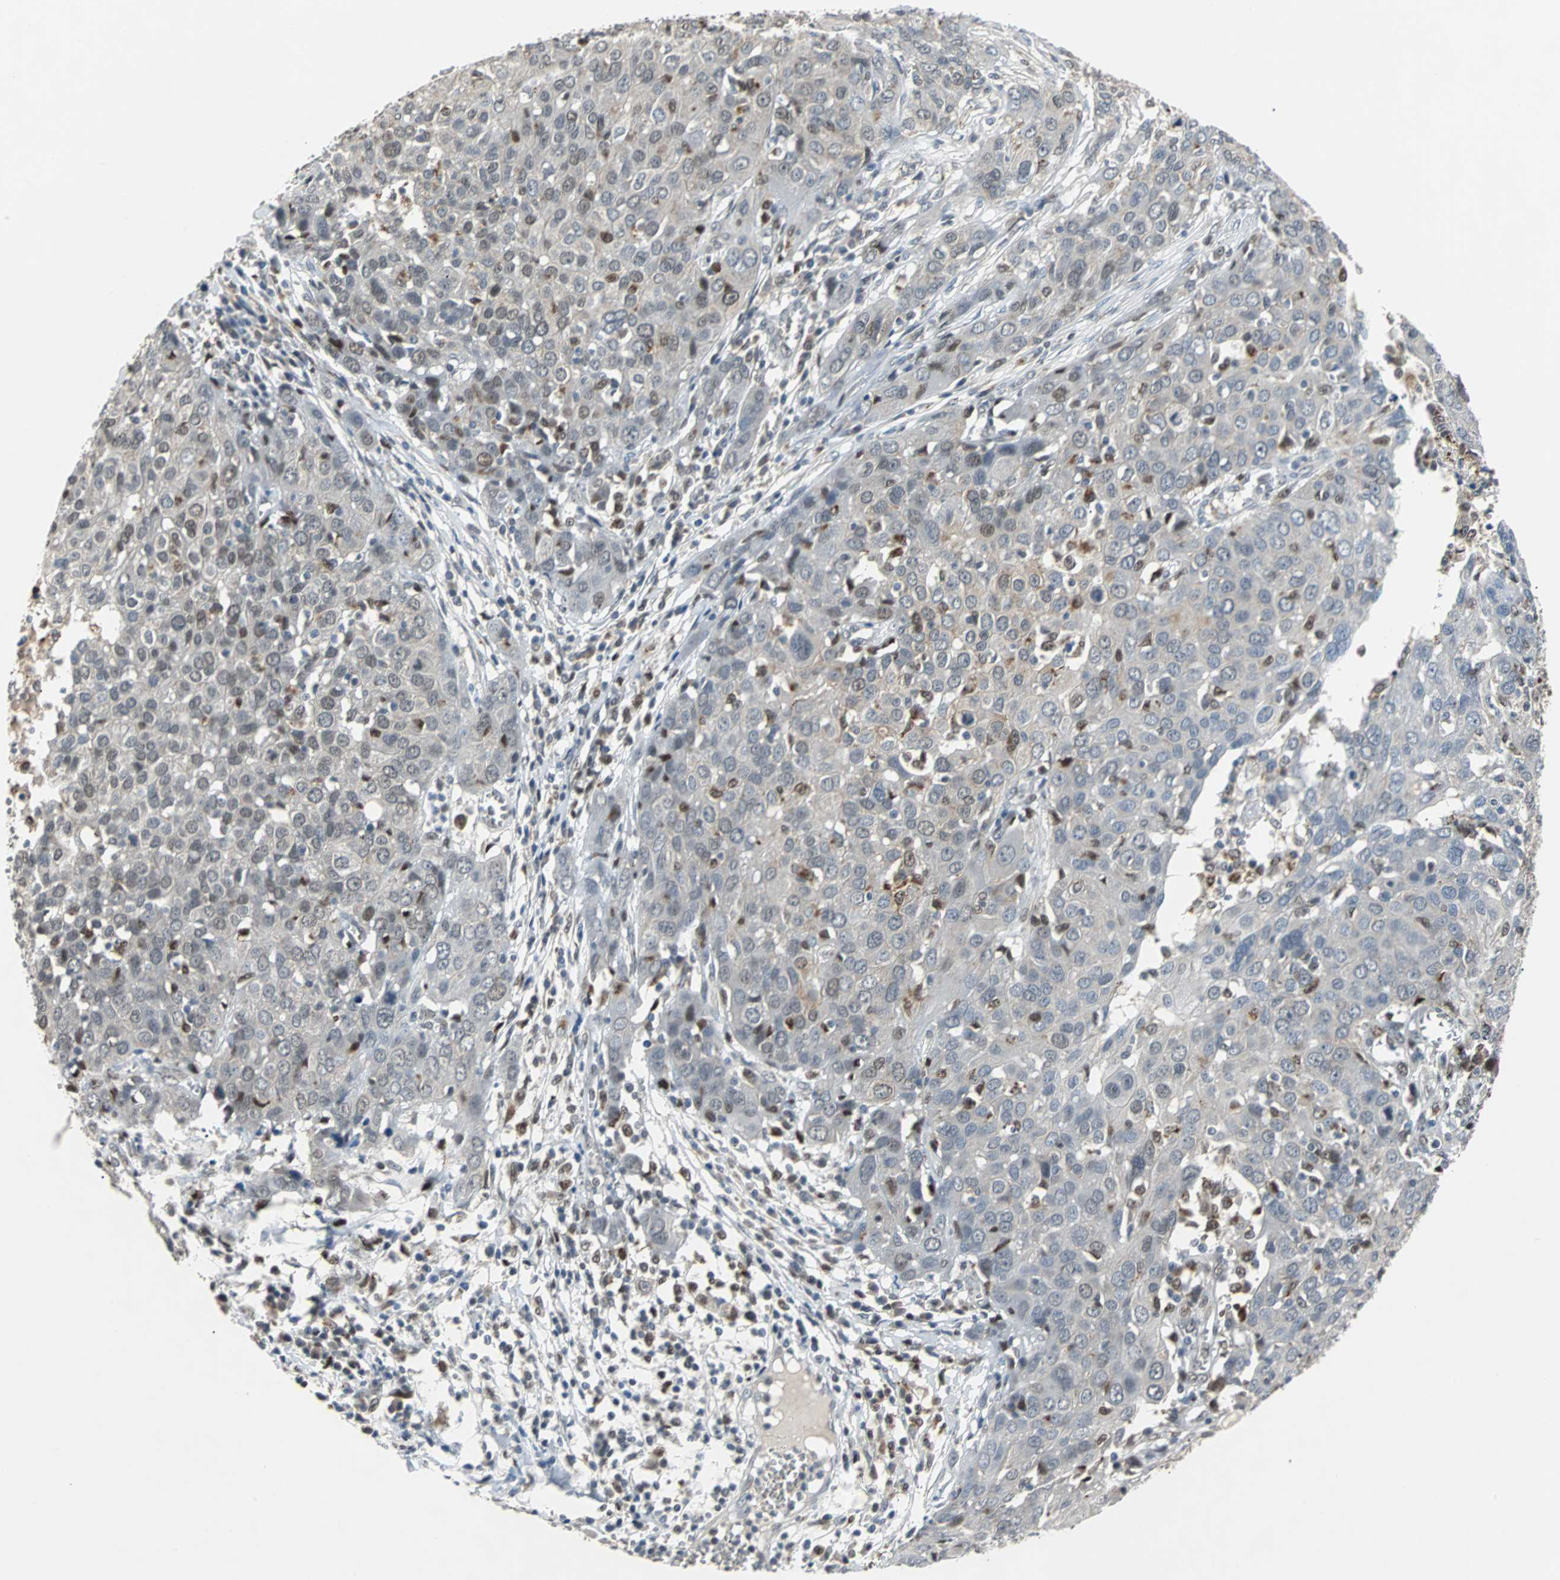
{"staining": {"intensity": "moderate", "quantity": "<25%", "location": "nuclear"}, "tissue": "ovarian cancer", "cell_type": "Tumor cells", "image_type": "cancer", "snomed": [{"axis": "morphology", "description": "Carcinoma, endometroid"}, {"axis": "topography", "description": "Ovary"}], "caption": "Human ovarian endometroid carcinoma stained for a protein (brown) demonstrates moderate nuclear positive staining in about <25% of tumor cells.", "gene": "HLX", "patient": {"sex": "female", "age": 50}}